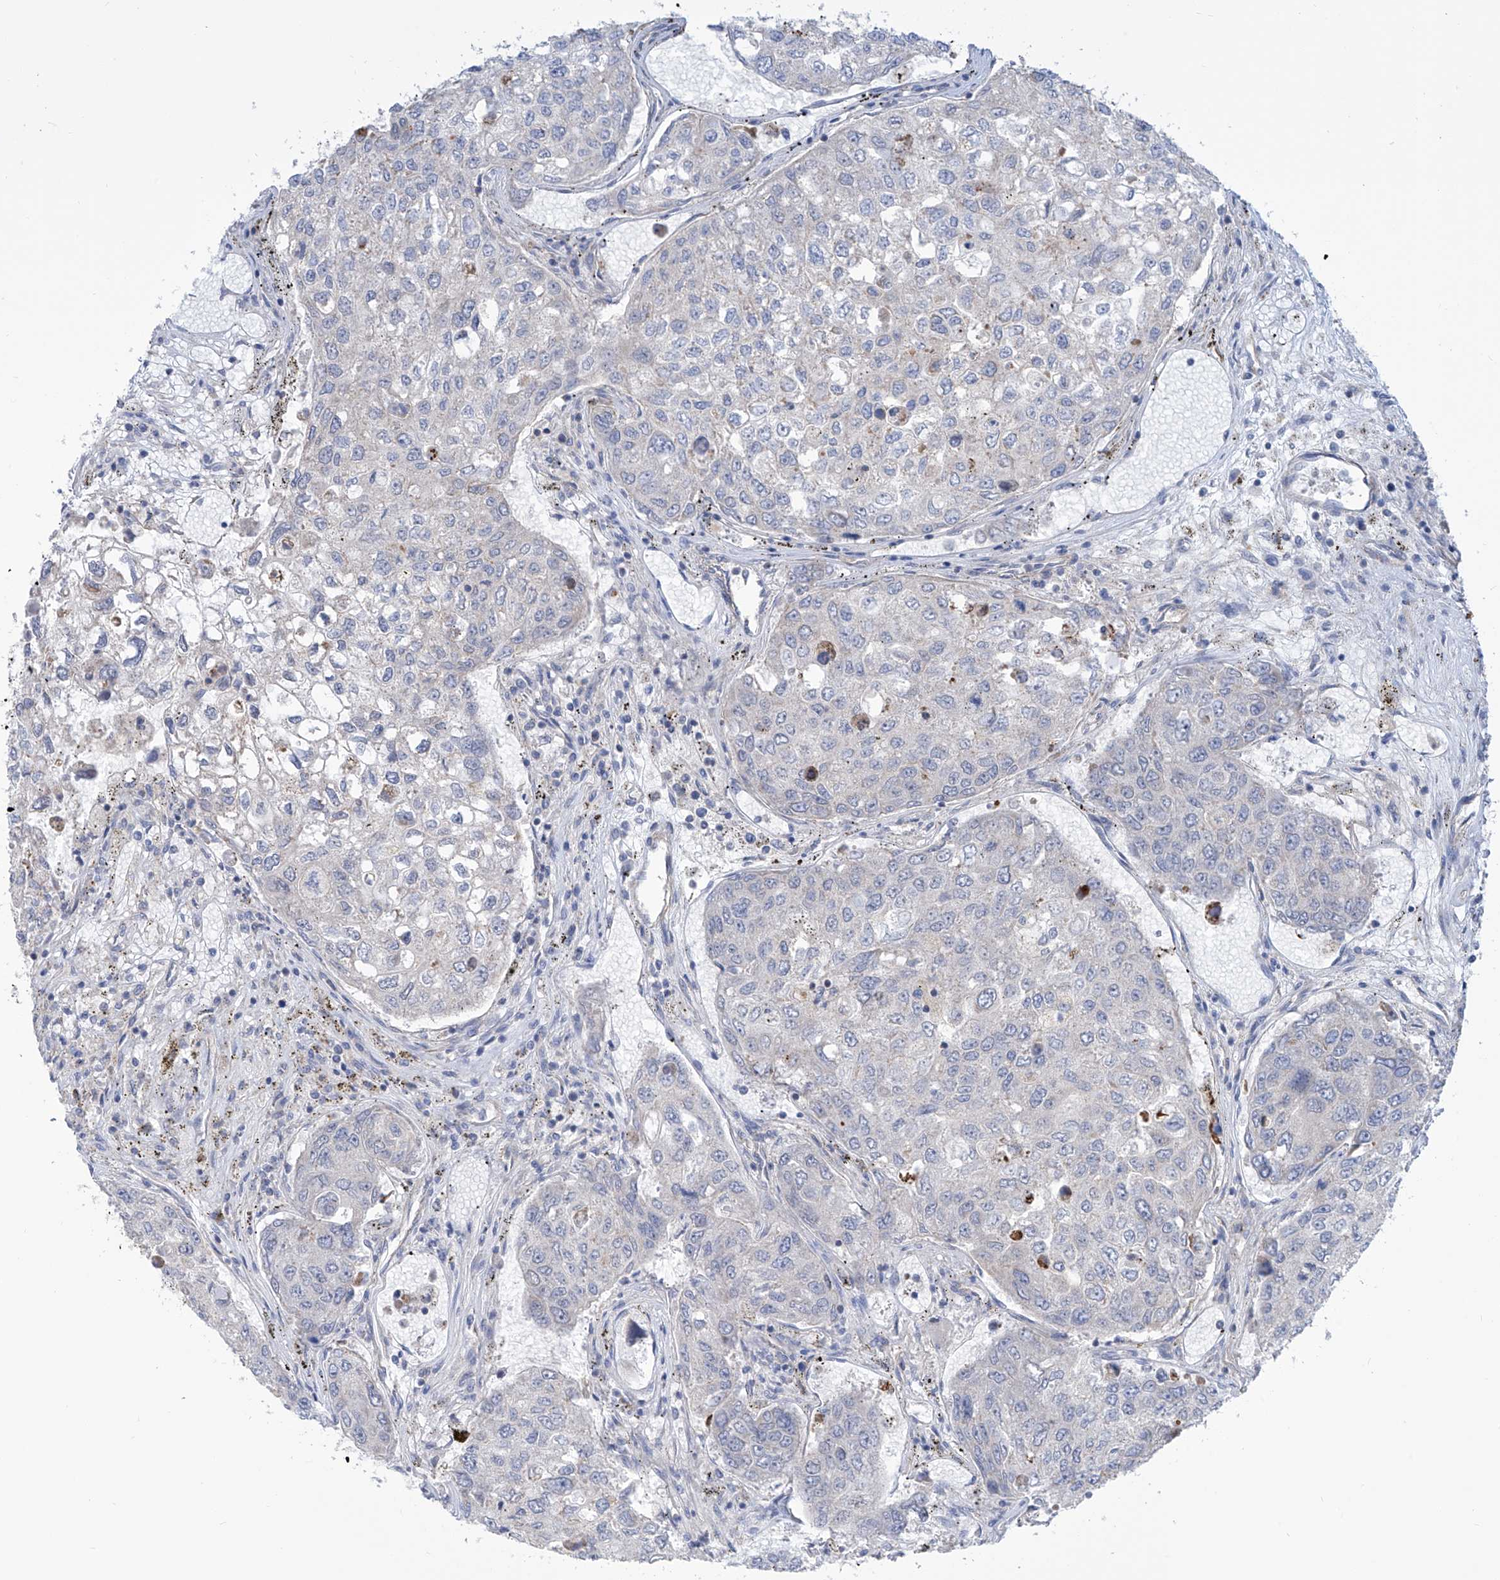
{"staining": {"intensity": "negative", "quantity": "none", "location": "none"}, "tissue": "urothelial cancer", "cell_type": "Tumor cells", "image_type": "cancer", "snomed": [{"axis": "morphology", "description": "Urothelial carcinoma, High grade"}, {"axis": "topography", "description": "Lymph node"}, {"axis": "topography", "description": "Urinary bladder"}], "caption": "Immunohistochemistry (IHC) micrograph of neoplastic tissue: human urothelial carcinoma (high-grade) stained with DAB exhibits no significant protein expression in tumor cells.", "gene": "TMEM209", "patient": {"sex": "male", "age": 51}}